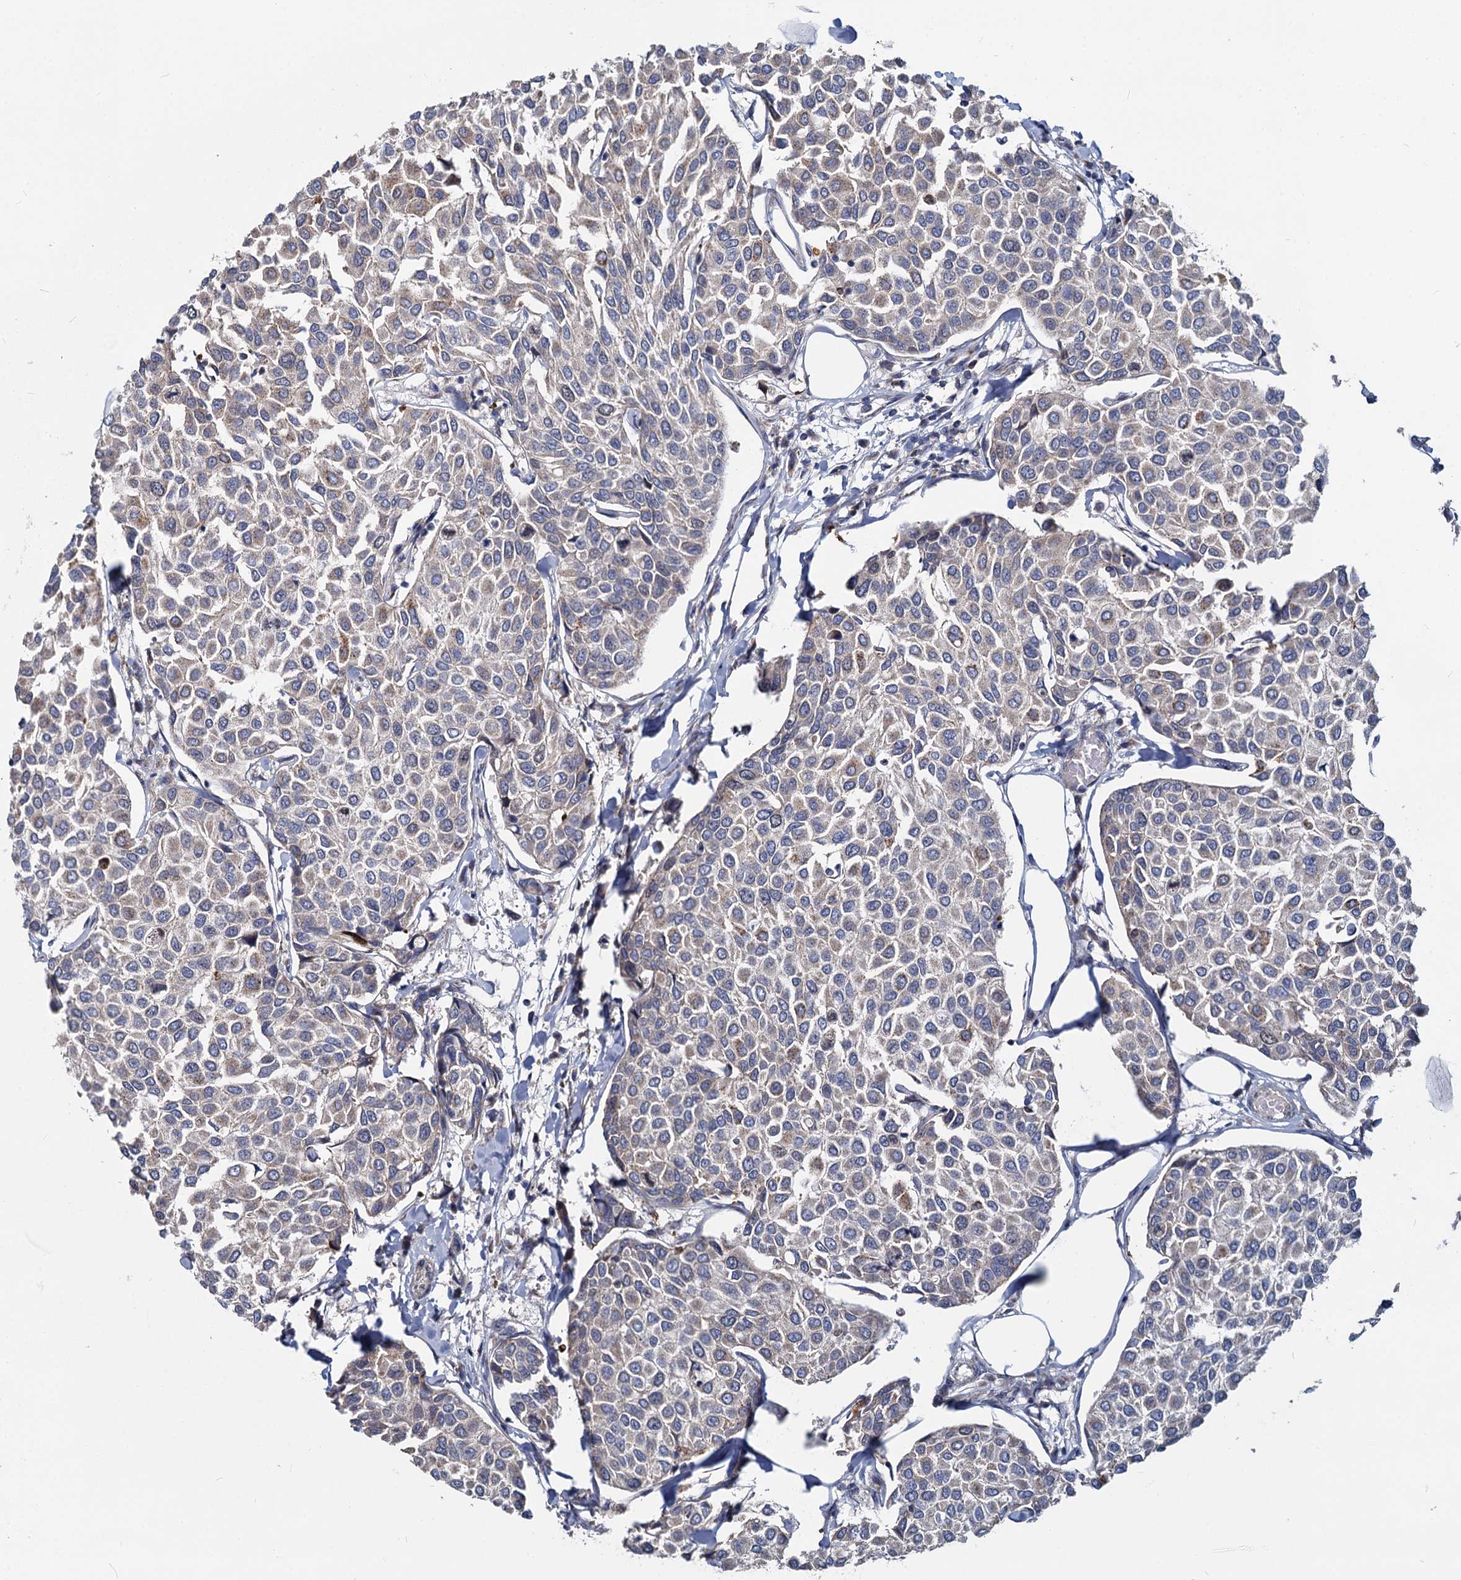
{"staining": {"intensity": "weak", "quantity": "25%-75%", "location": "cytoplasmic/membranous"}, "tissue": "breast cancer", "cell_type": "Tumor cells", "image_type": "cancer", "snomed": [{"axis": "morphology", "description": "Duct carcinoma"}, {"axis": "topography", "description": "Breast"}], "caption": "Breast cancer (infiltrating ductal carcinoma) tissue exhibits weak cytoplasmic/membranous expression in about 25%-75% of tumor cells, visualized by immunohistochemistry.", "gene": "DCUN1D2", "patient": {"sex": "female", "age": 55}}